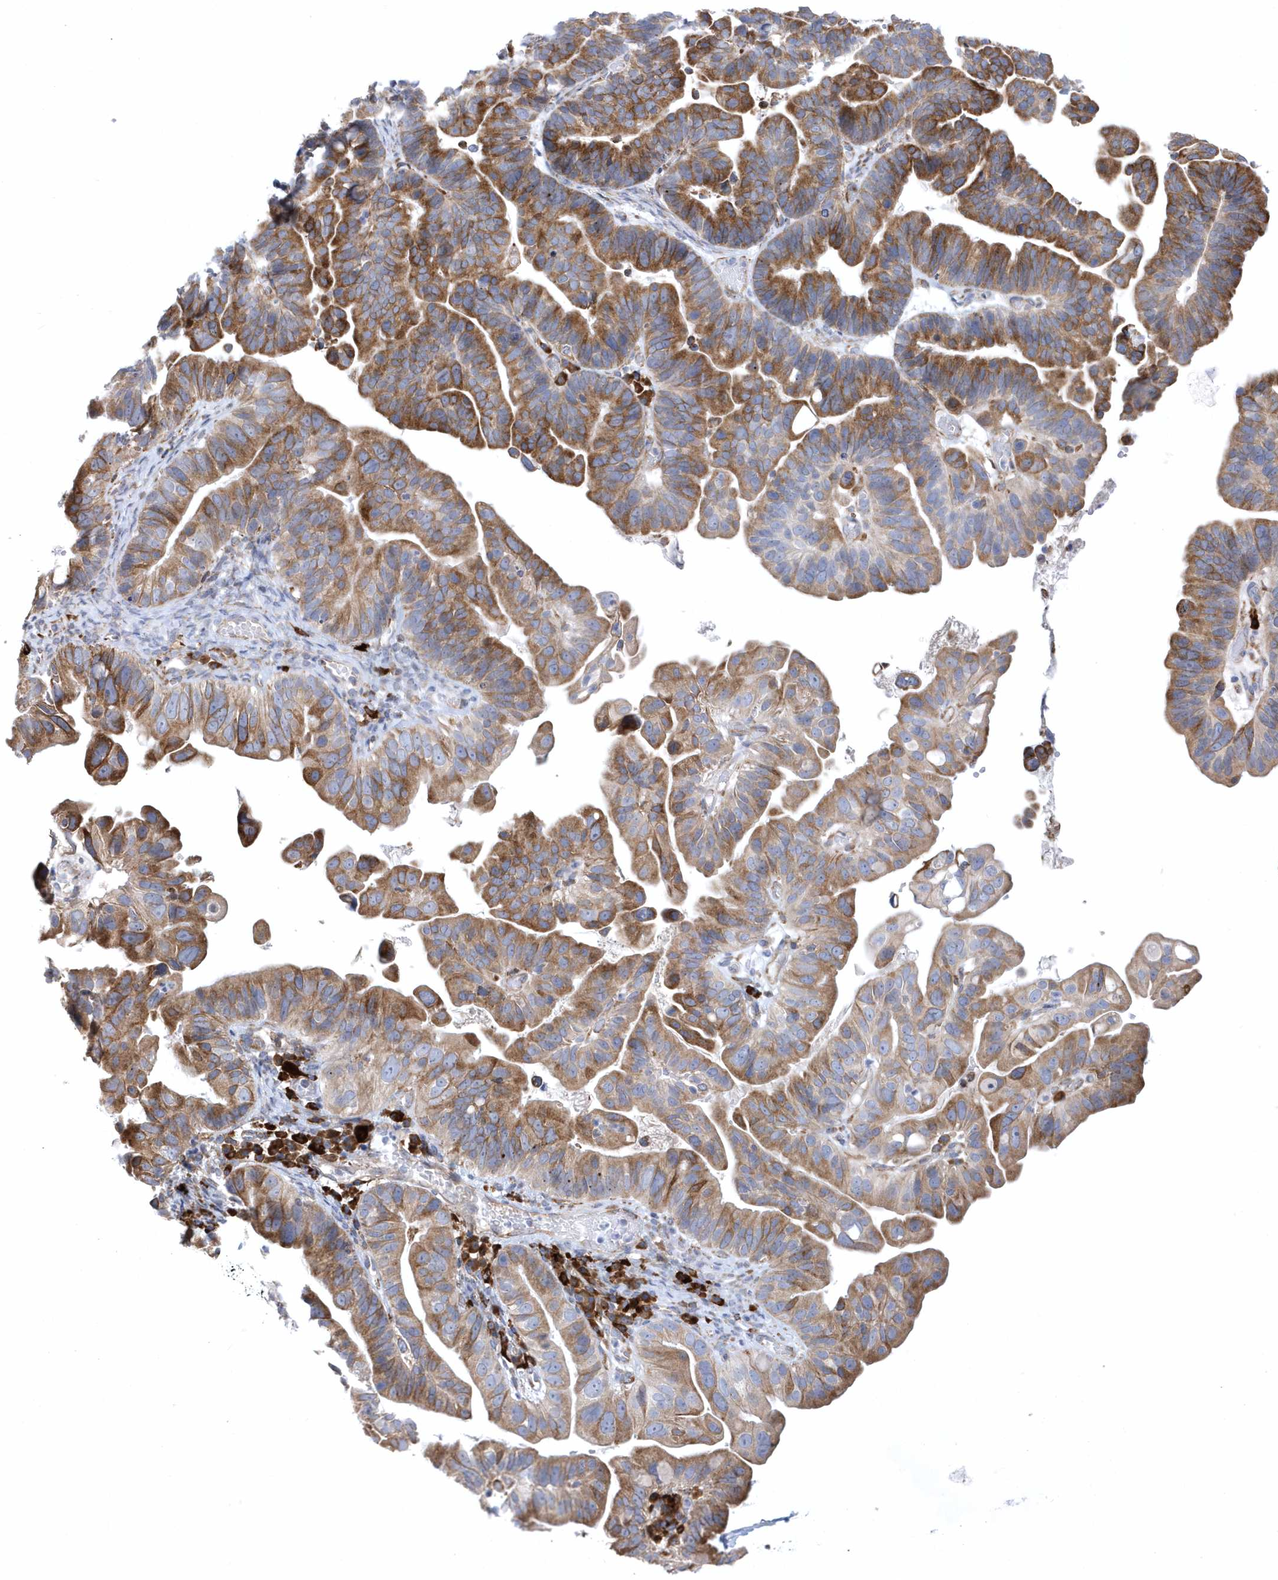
{"staining": {"intensity": "moderate", "quantity": ">75%", "location": "cytoplasmic/membranous"}, "tissue": "ovarian cancer", "cell_type": "Tumor cells", "image_type": "cancer", "snomed": [{"axis": "morphology", "description": "Cystadenocarcinoma, serous, NOS"}, {"axis": "topography", "description": "Ovary"}], "caption": "Immunohistochemical staining of human ovarian cancer (serous cystadenocarcinoma) demonstrates medium levels of moderate cytoplasmic/membranous positivity in about >75% of tumor cells.", "gene": "MED31", "patient": {"sex": "female", "age": 56}}